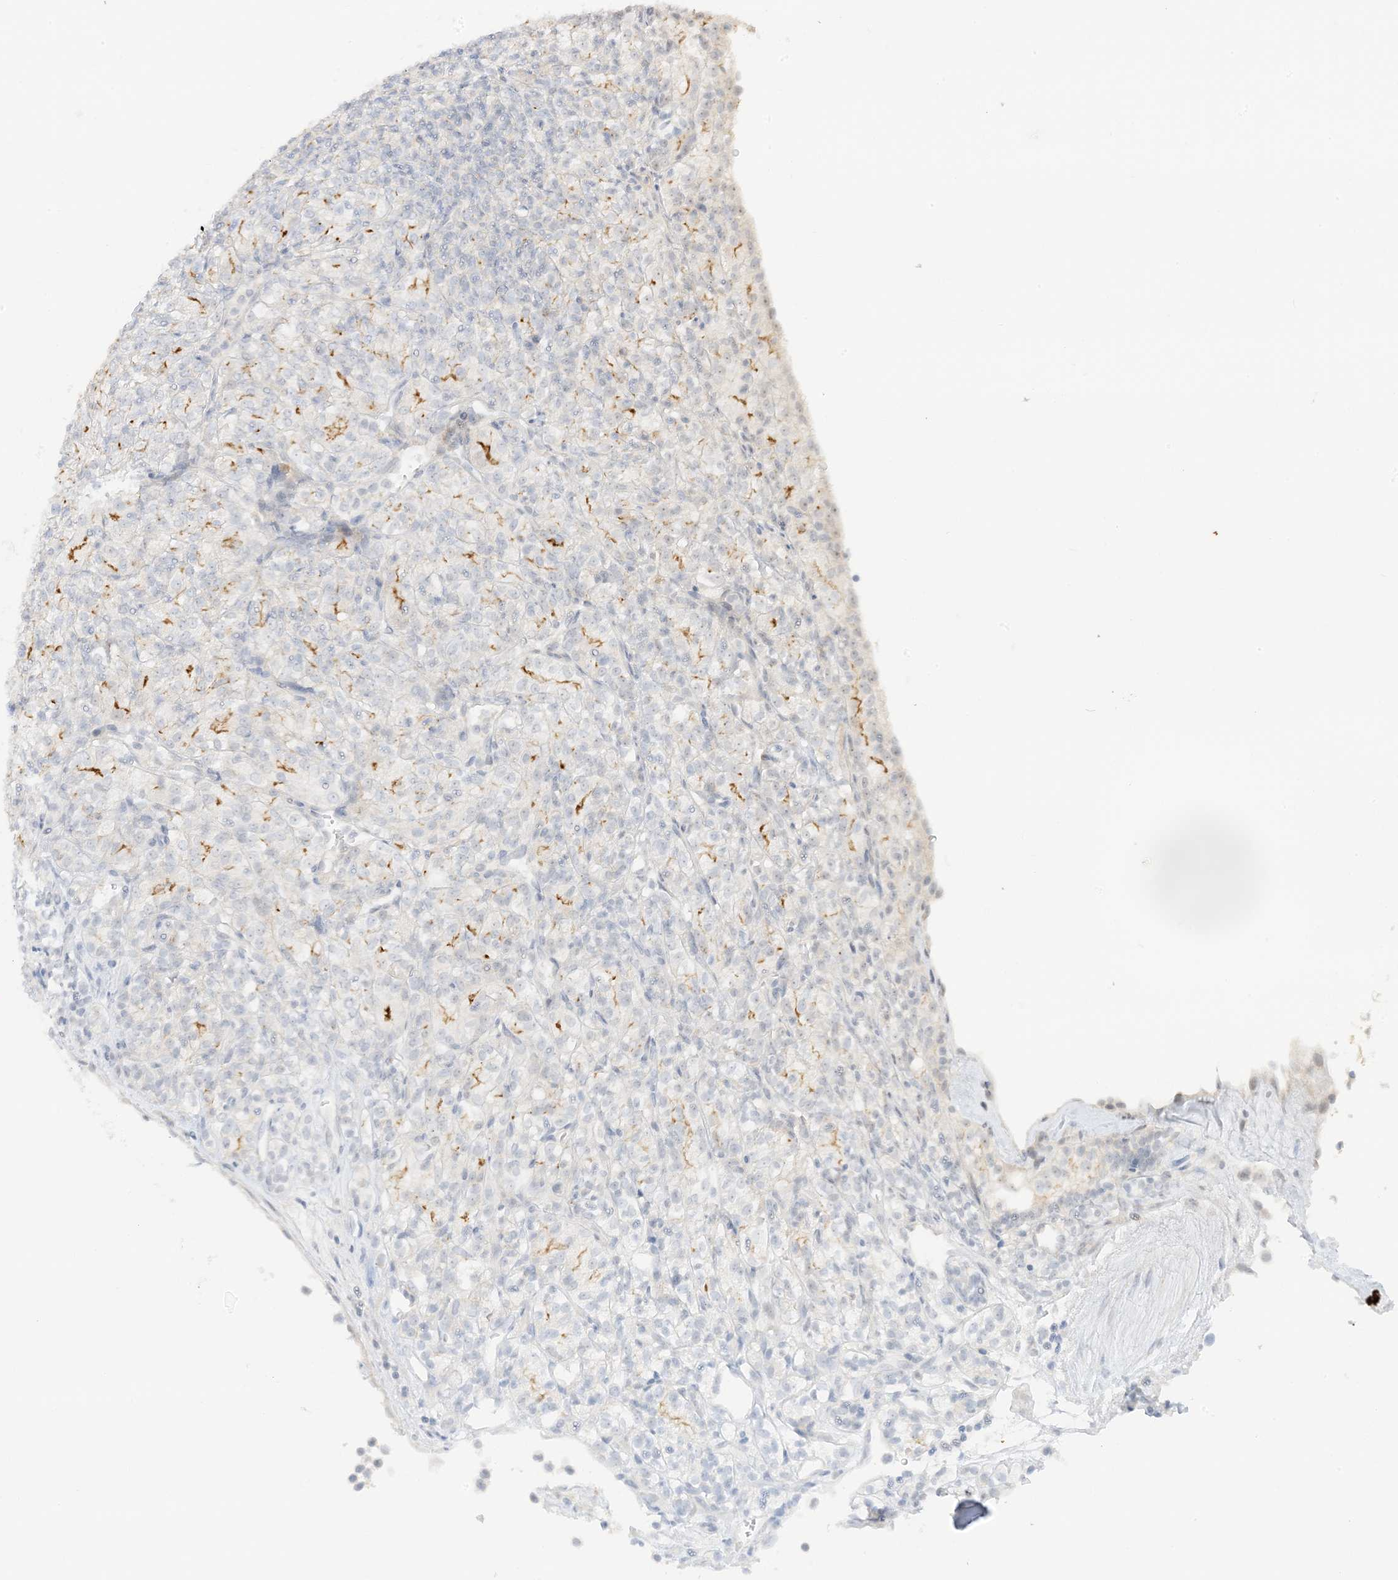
{"staining": {"intensity": "moderate", "quantity": "<25%", "location": "cytoplasmic/membranous"}, "tissue": "renal cancer", "cell_type": "Tumor cells", "image_type": "cancer", "snomed": [{"axis": "morphology", "description": "Adenocarcinoma, NOS"}, {"axis": "topography", "description": "Kidney"}], "caption": "Immunohistochemical staining of adenocarcinoma (renal) exhibits moderate cytoplasmic/membranous protein positivity in approximately <25% of tumor cells.", "gene": "ETAA1", "patient": {"sex": "male", "age": 77}}